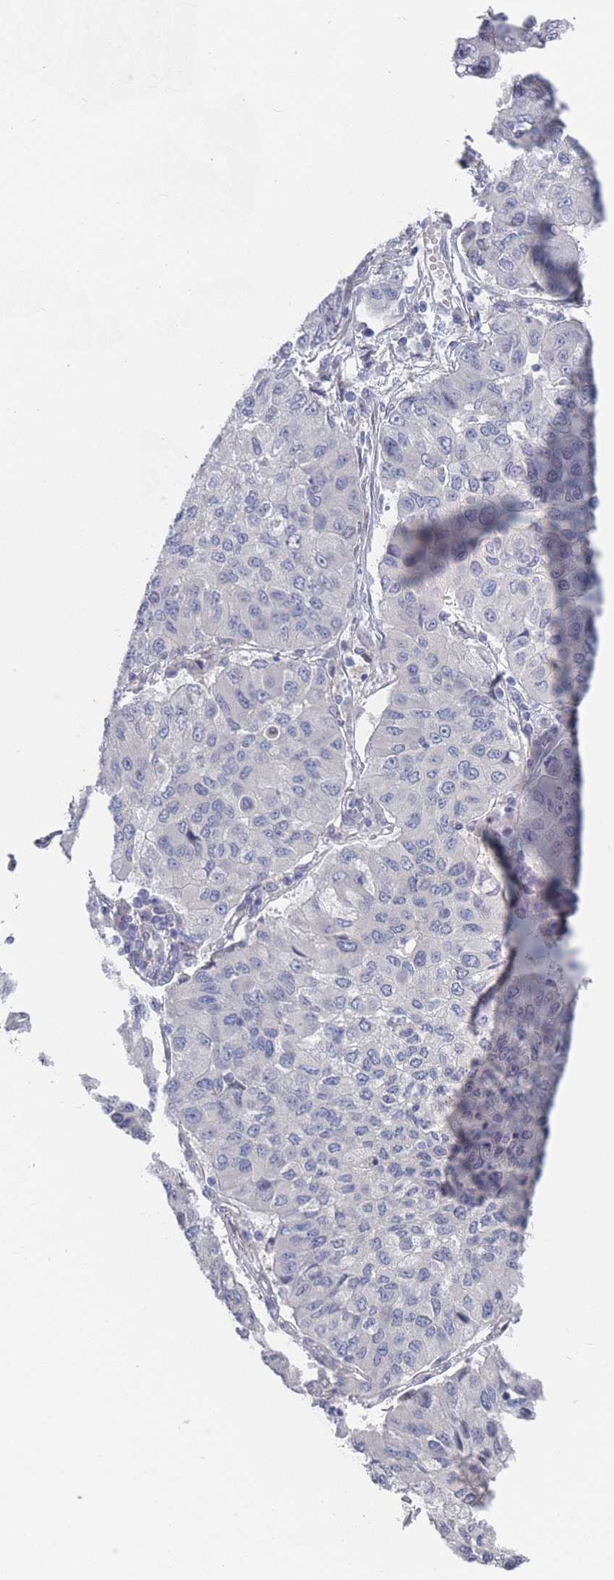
{"staining": {"intensity": "negative", "quantity": "none", "location": "none"}, "tissue": "lung cancer", "cell_type": "Tumor cells", "image_type": "cancer", "snomed": [{"axis": "morphology", "description": "Squamous cell carcinoma, NOS"}, {"axis": "topography", "description": "Lung"}], "caption": "Photomicrograph shows no significant protein expression in tumor cells of squamous cell carcinoma (lung).", "gene": "SLC1A6", "patient": {"sex": "male", "age": 74}}